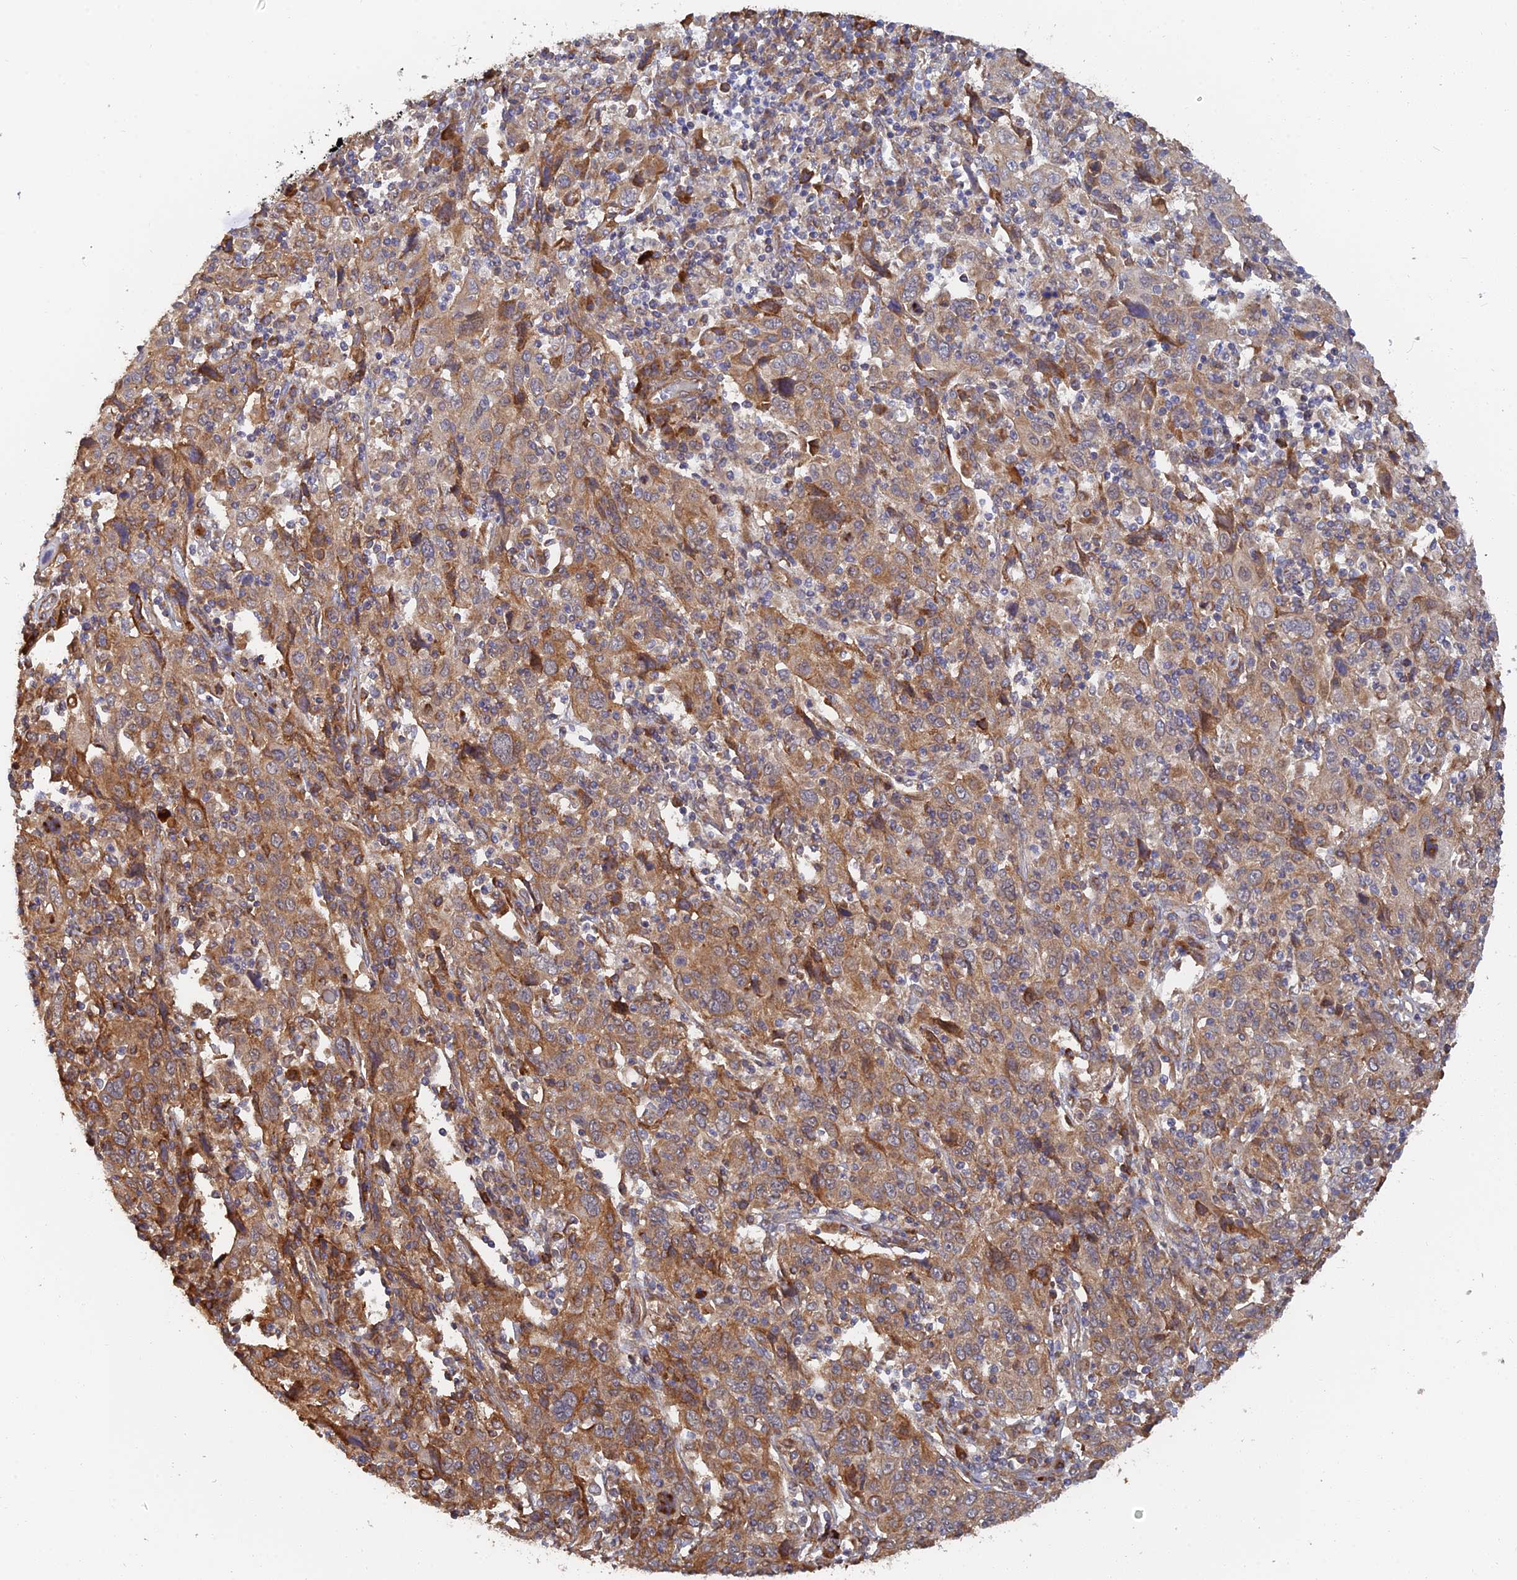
{"staining": {"intensity": "moderate", "quantity": ">75%", "location": "cytoplasmic/membranous"}, "tissue": "cervical cancer", "cell_type": "Tumor cells", "image_type": "cancer", "snomed": [{"axis": "morphology", "description": "Squamous cell carcinoma, NOS"}, {"axis": "topography", "description": "Cervix"}], "caption": "Squamous cell carcinoma (cervical) was stained to show a protein in brown. There is medium levels of moderate cytoplasmic/membranous positivity in about >75% of tumor cells.", "gene": "WBP11", "patient": {"sex": "female", "age": 46}}